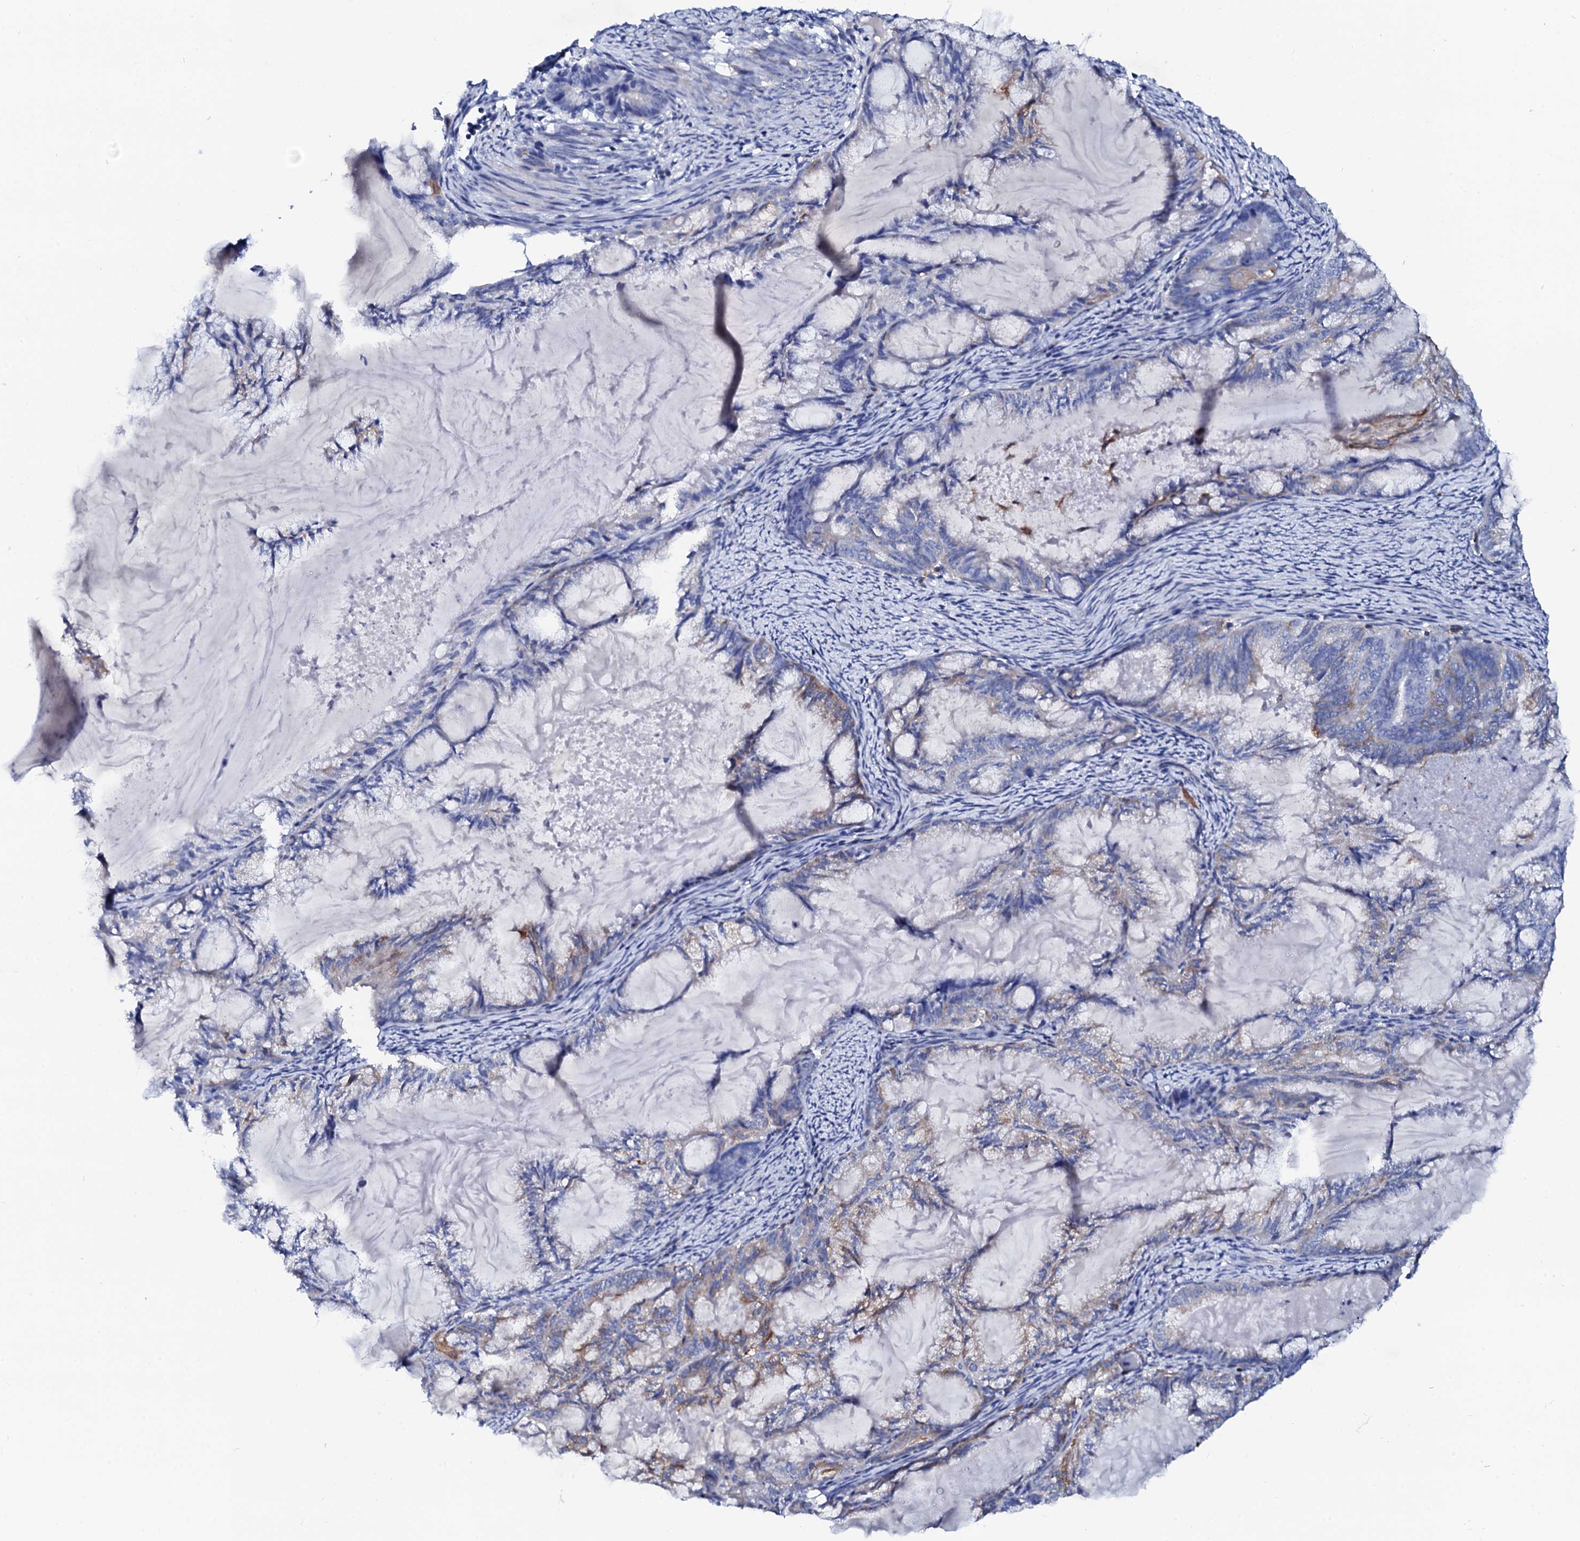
{"staining": {"intensity": "negative", "quantity": "none", "location": "none"}, "tissue": "endometrial cancer", "cell_type": "Tumor cells", "image_type": "cancer", "snomed": [{"axis": "morphology", "description": "Adenocarcinoma, NOS"}, {"axis": "topography", "description": "Endometrium"}], "caption": "DAB (3,3'-diaminobenzidine) immunohistochemical staining of human endometrial adenocarcinoma displays no significant expression in tumor cells.", "gene": "GLB1L3", "patient": {"sex": "female", "age": 86}}